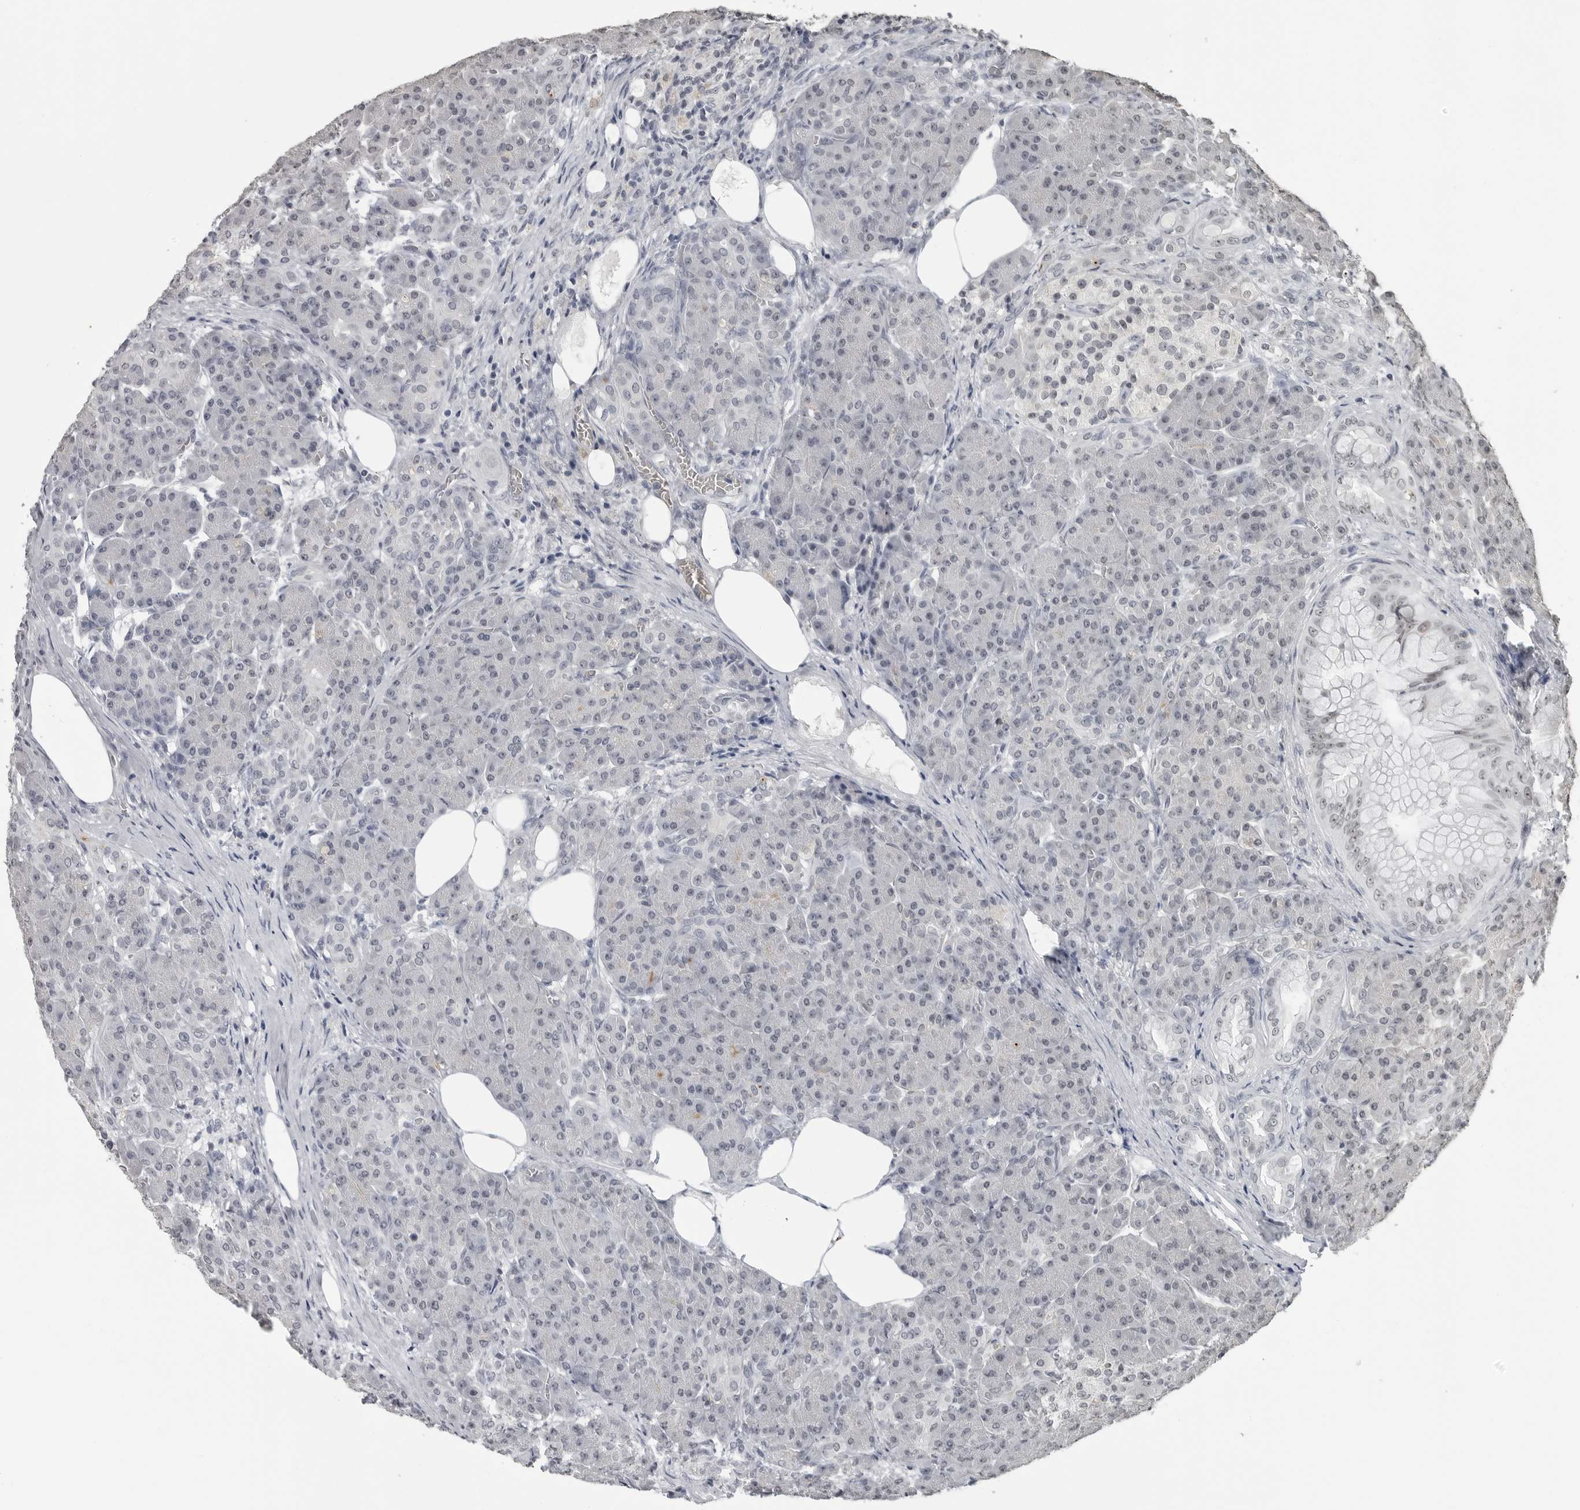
{"staining": {"intensity": "moderate", "quantity": "<25%", "location": "nuclear"}, "tissue": "pancreas", "cell_type": "Exocrine glandular cells", "image_type": "normal", "snomed": [{"axis": "morphology", "description": "Normal tissue, NOS"}, {"axis": "topography", "description": "Pancreas"}], "caption": "The micrograph displays immunohistochemical staining of unremarkable pancreas. There is moderate nuclear staining is seen in about <25% of exocrine glandular cells. The staining is performed using DAB (3,3'-diaminobenzidine) brown chromogen to label protein expression. The nuclei are counter-stained blue using hematoxylin.", "gene": "DDX54", "patient": {"sex": "male", "age": 63}}